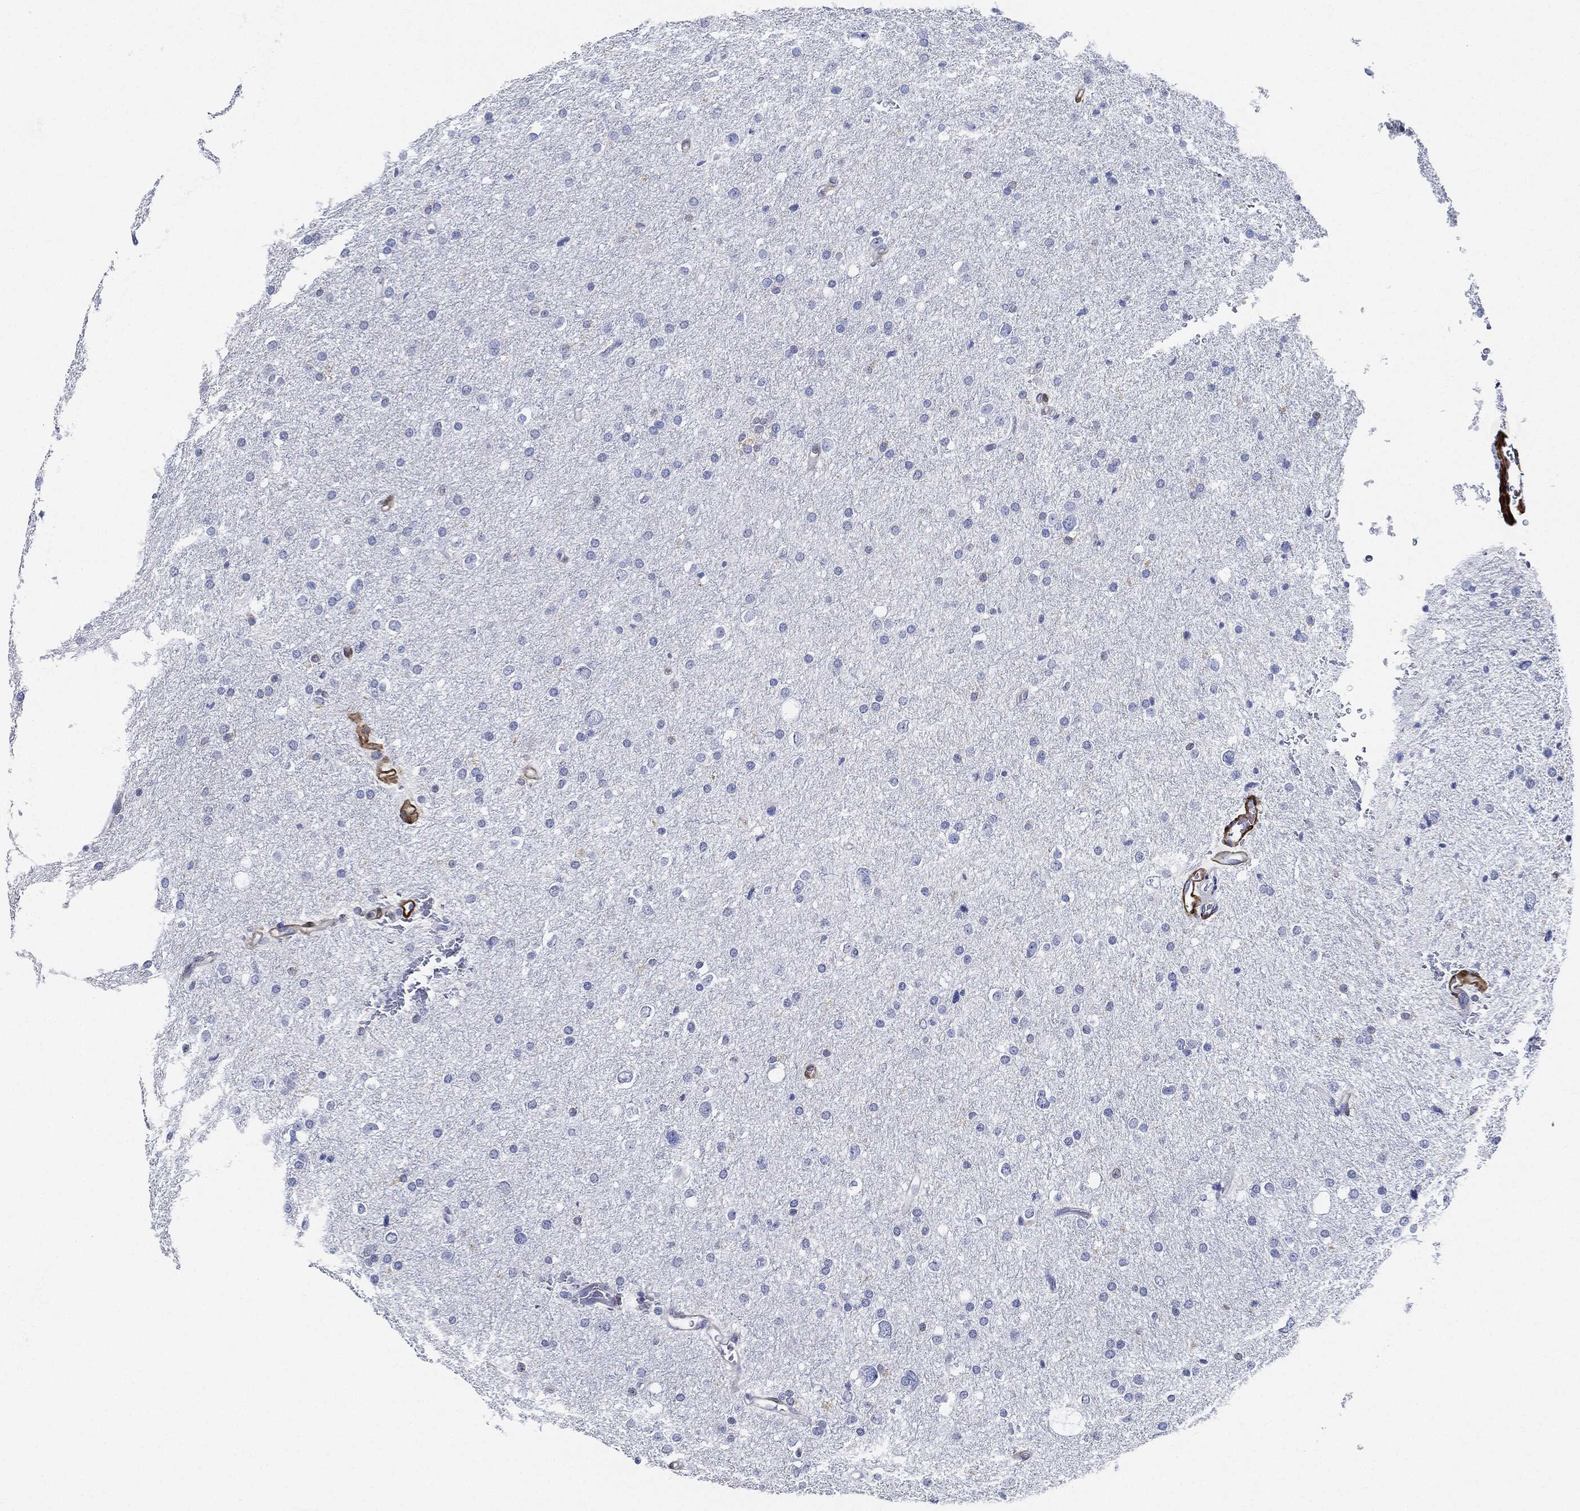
{"staining": {"intensity": "negative", "quantity": "none", "location": "none"}, "tissue": "glioma", "cell_type": "Tumor cells", "image_type": "cancer", "snomed": [{"axis": "morphology", "description": "Glioma, malignant, Low grade"}, {"axis": "topography", "description": "Brain"}], "caption": "Tumor cells are negative for protein expression in human glioma. Brightfield microscopy of immunohistochemistry (IHC) stained with DAB (3,3'-diaminobenzidine) (brown) and hematoxylin (blue), captured at high magnification.", "gene": "TAGLN", "patient": {"sex": "female", "age": 37}}